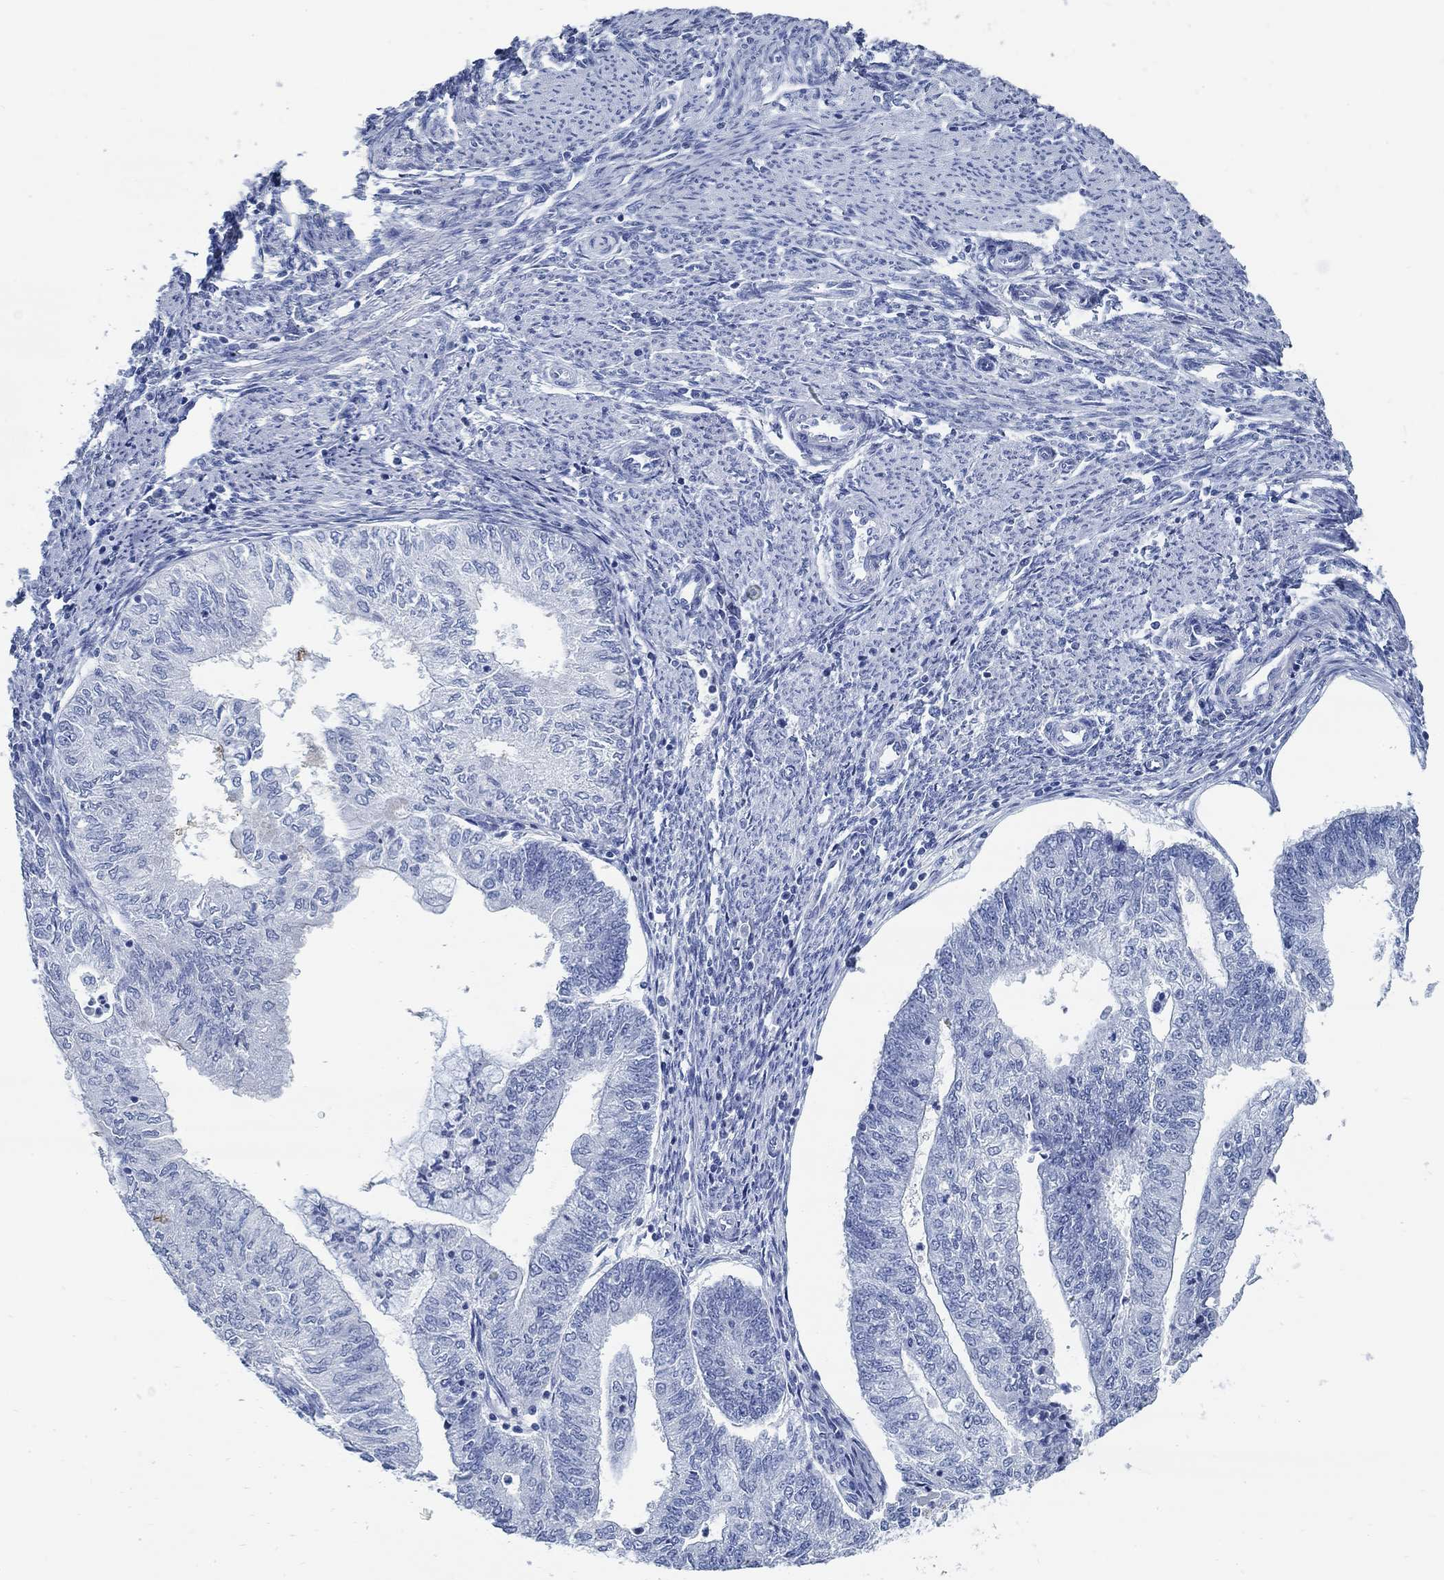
{"staining": {"intensity": "negative", "quantity": "none", "location": "none"}, "tissue": "endometrial cancer", "cell_type": "Tumor cells", "image_type": "cancer", "snomed": [{"axis": "morphology", "description": "Adenocarcinoma, NOS"}, {"axis": "topography", "description": "Endometrium"}], "caption": "Tumor cells are negative for protein expression in human endometrial adenocarcinoma.", "gene": "SLC45A1", "patient": {"sex": "female", "age": 59}}